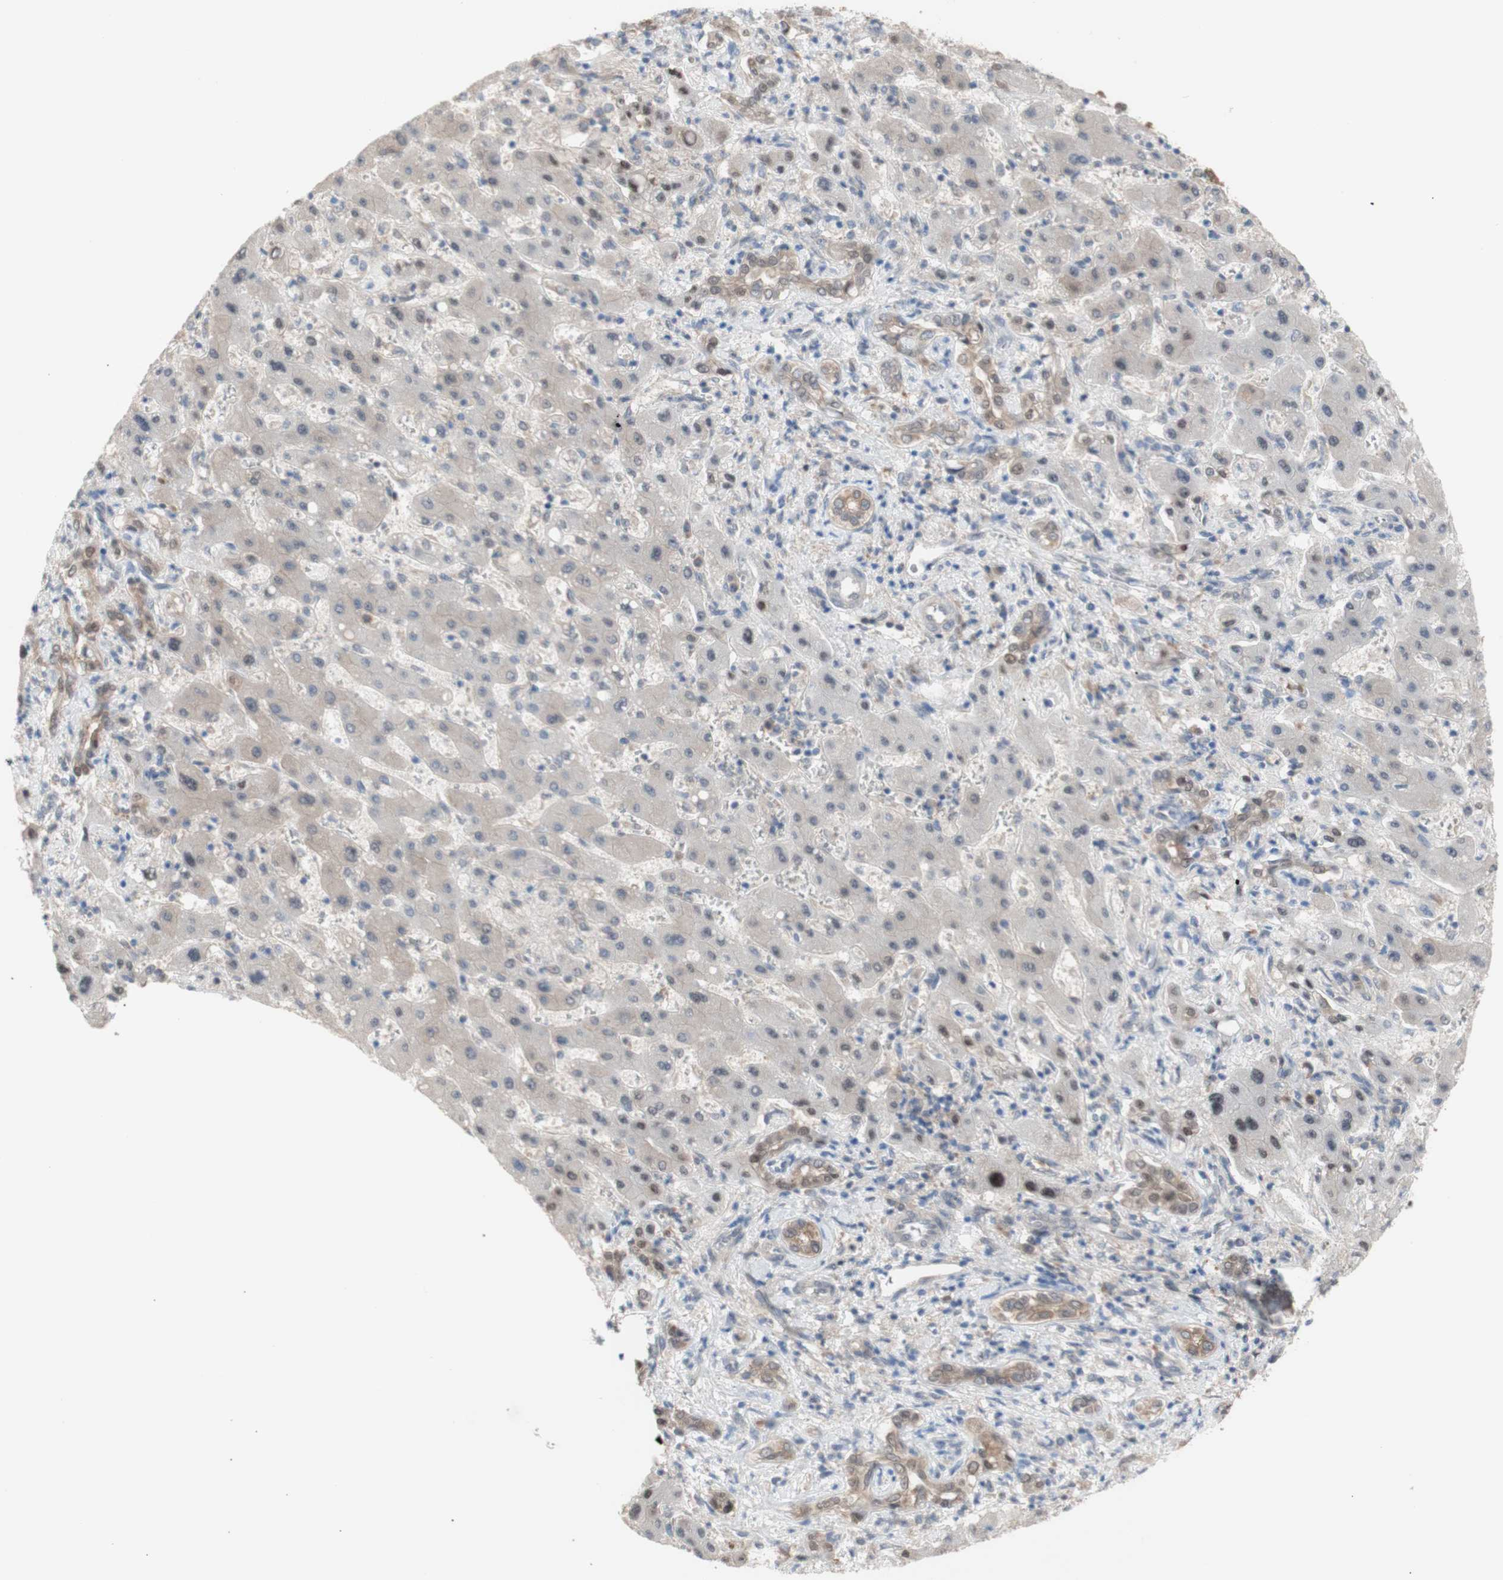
{"staining": {"intensity": "weak", "quantity": ">75%", "location": "cytoplasmic/membranous"}, "tissue": "liver cancer", "cell_type": "Tumor cells", "image_type": "cancer", "snomed": [{"axis": "morphology", "description": "Cholangiocarcinoma"}, {"axis": "topography", "description": "Liver"}], "caption": "Liver cholangiocarcinoma stained with DAB immunohistochemistry (IHC) reveals low levels of weak cytoplasmic/membranous positivity in approximately >75% of tumor cells.", "gene": "PRMT5", "patient": {"sex": "male", "age": 50}}